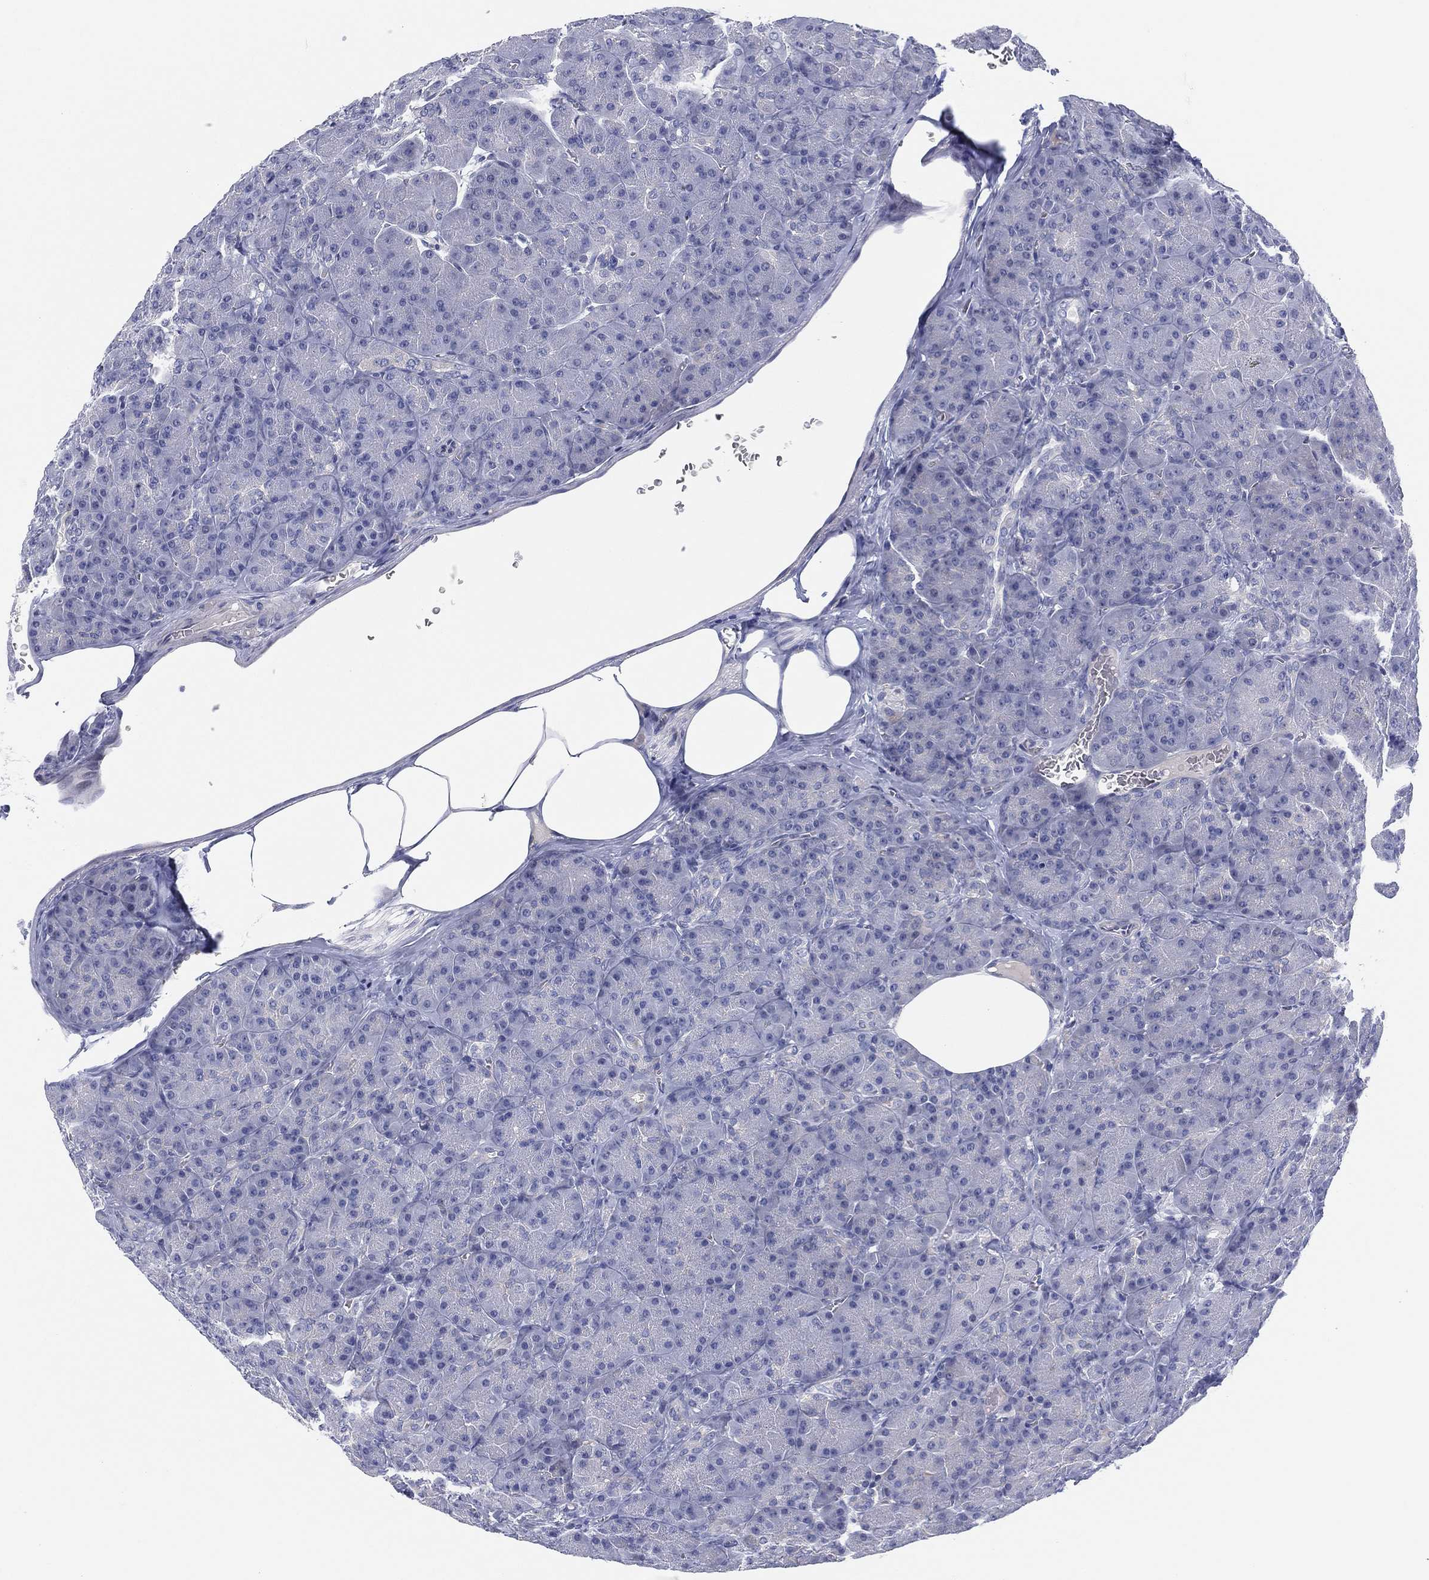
{"staining": {"intensity": "negative", "quantity": "none", "location": "none"}, "tissue": "pancreas", "cell_type": "Exocrine glandular cells", "image_type": "normal", "snomed": [{"axis": "morphology", "description": "Normal tissue, NOS"}, {"axis": "topography", "description": "Pancreas"}], "caption": "Immunohistochemistry image of unremarkable human pancreas stained for a protein (brown), which displays no staining in exocrine glandular cells. Brightfield microscopy of IHC stained with DAB (3,3'-diaminobenzidine) (brown) and hematoxylin (blue), captured at high magnification.", "gene": "HEATR4", "patient": {"sex": "male", "age": 57}}